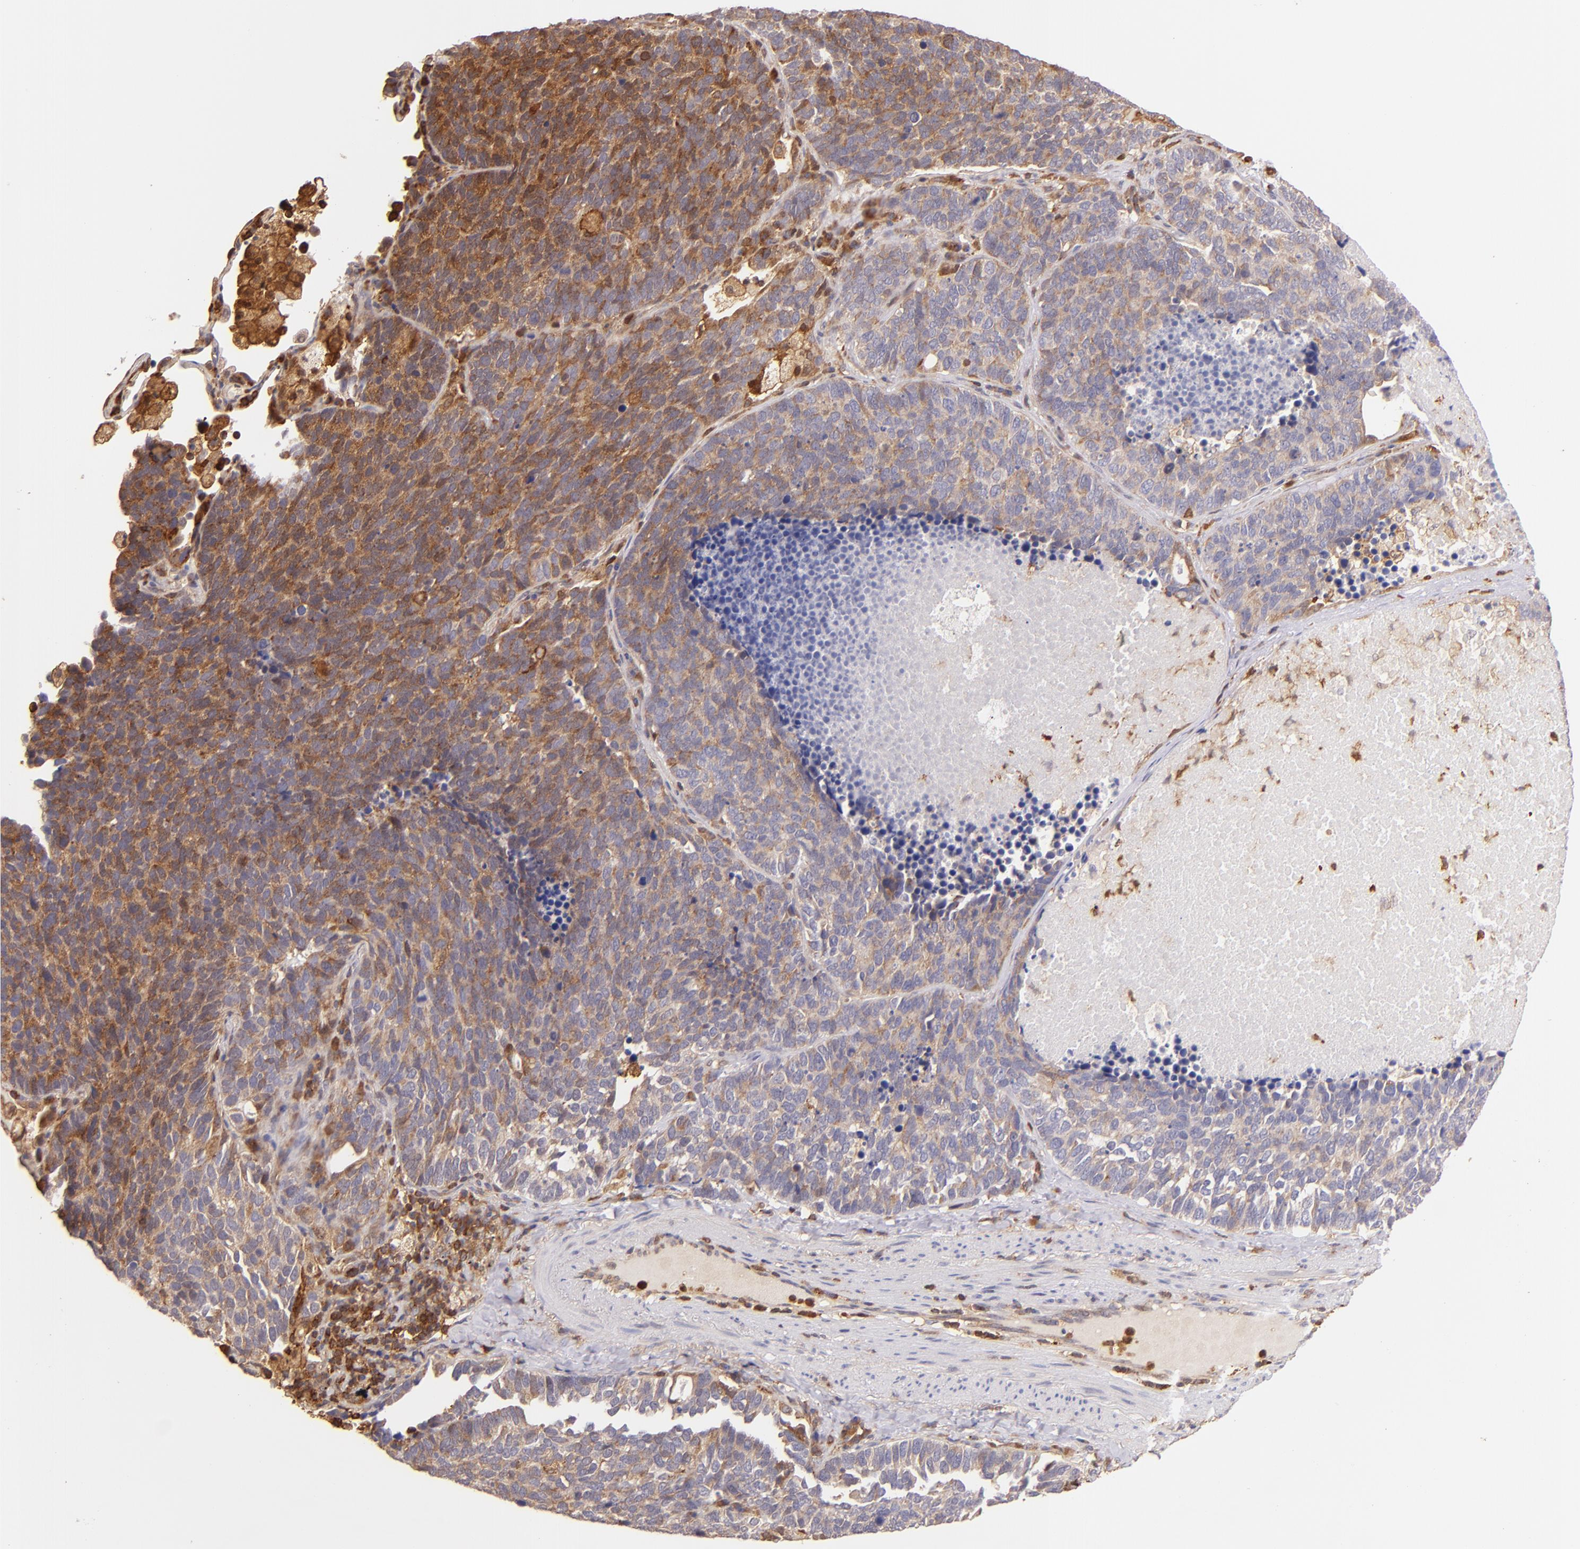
{"staining": {"intensity": "moderate", "quantity": "25%-75%", "location": "cytoplasmic/membranous"}, "tissue": "lung cancer", "cell_type": "Tumor cells", "image_type": "cancer", "snomed": [{"axis": "morphology", "description": "Neoplasm, malignant, NOS"}, {"axis": "topography", "description": "Lung"}], "caption": "Moderate cytoplasmic/membranous protein expression is appreciated in approximately 25%-75% of tumor cells in lung malignant neoplasm.", "gene": "BTK", "patient": {"sex": "female", "age": 75}}